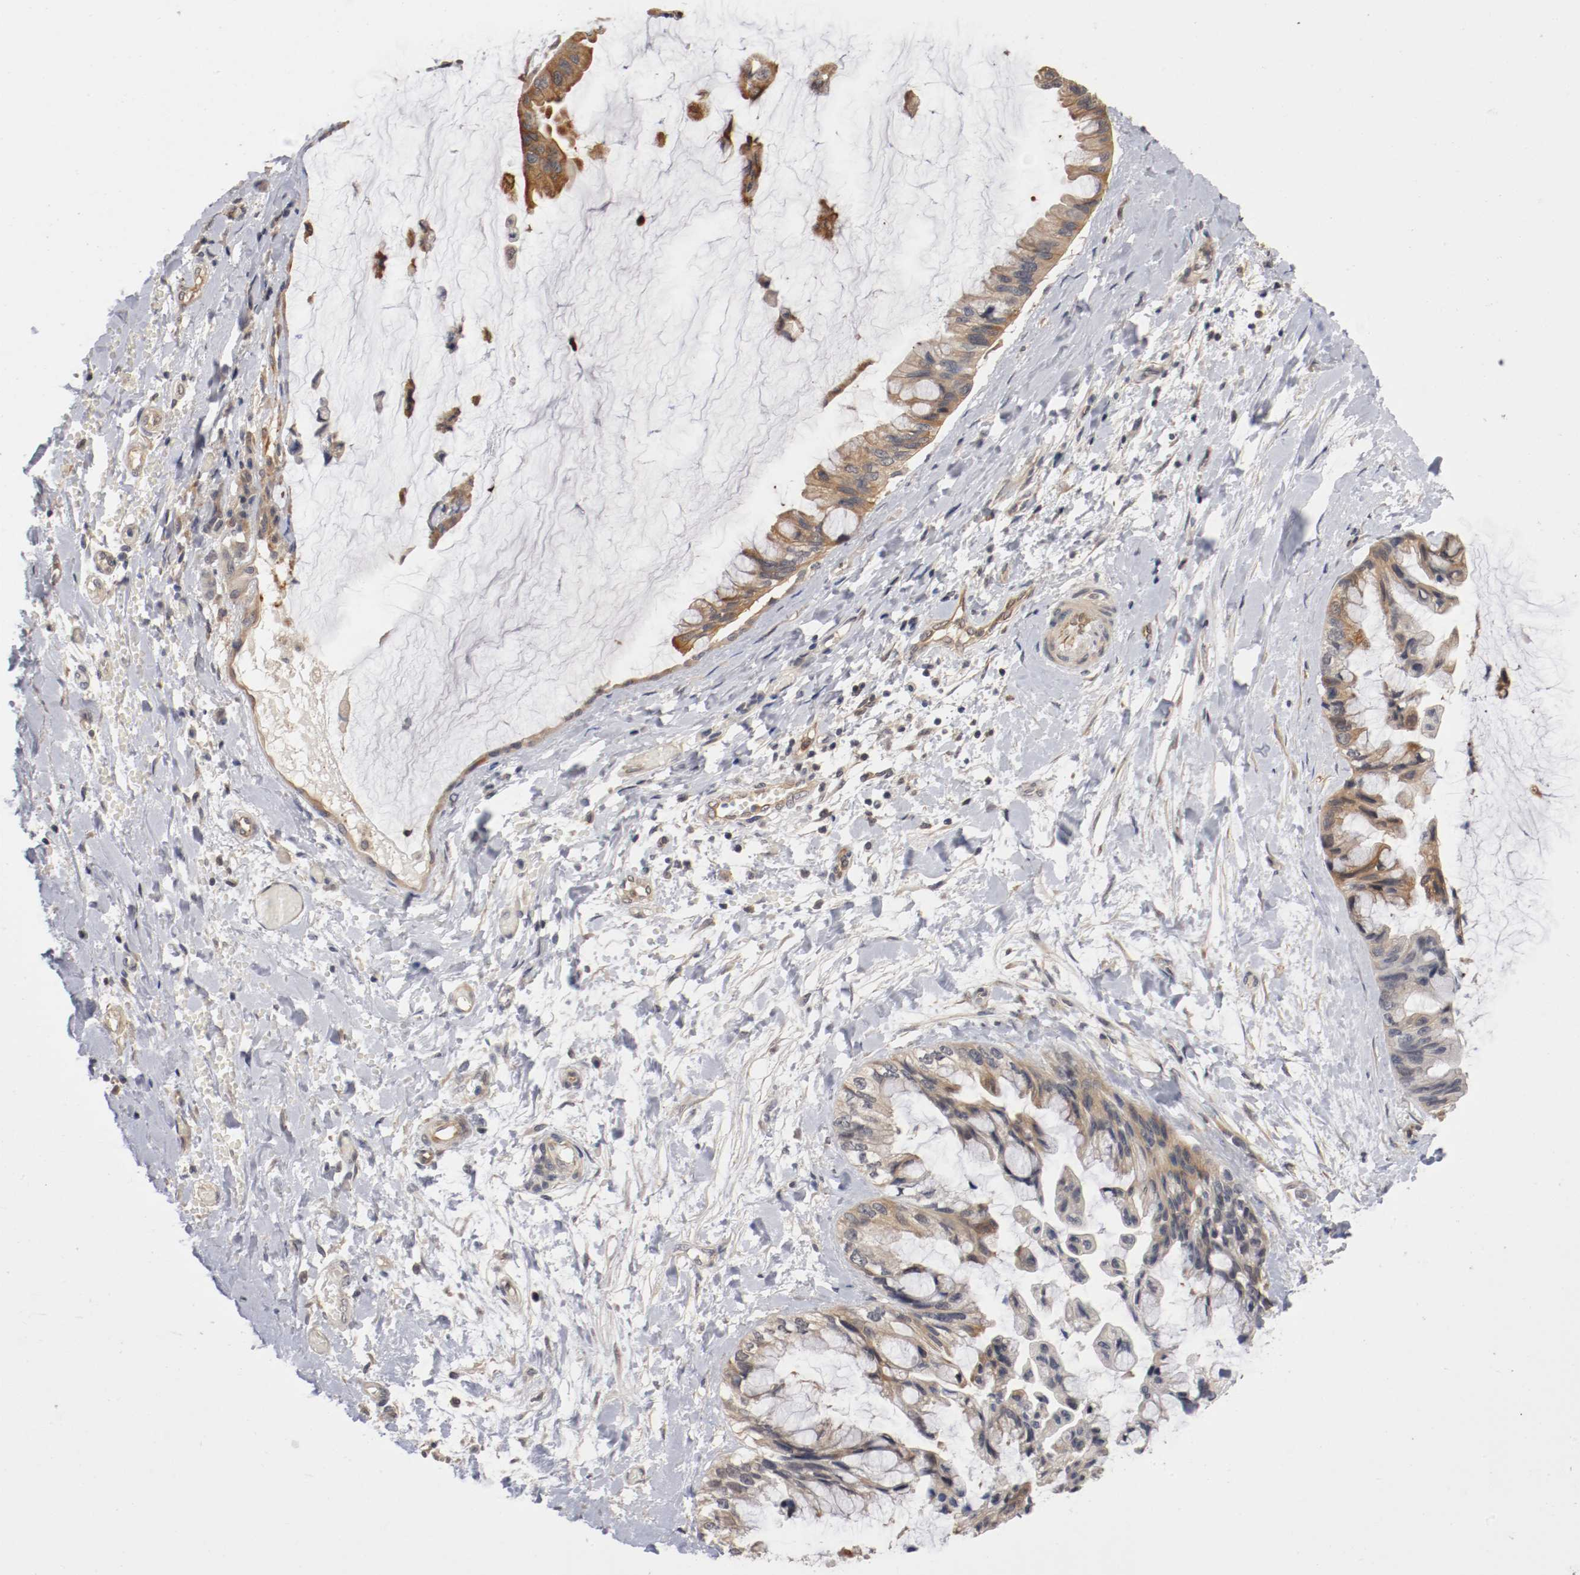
{"staining": {"intensity": "moderate", "quantity": "25%-75%", "location": "cytoplasmic/membranous"}, "tissue": "ovarian cancer", "cell_type": "Tumor cells", "image_type": "cancer", "snomed": [{"axis": "morphology", "description": "Cystadenocarcinoma, mucinous, NOS"}, {"axis": "topography", "description": "Ovary"}], "caption": "This is an image of immunohistochemistry staining of ovarian cancer, which shows moderate positivity in the cytoplasmic/membranous of tumor cells.", "gene": "RBM23", "patient": {"sex": "female", "age": 39}}